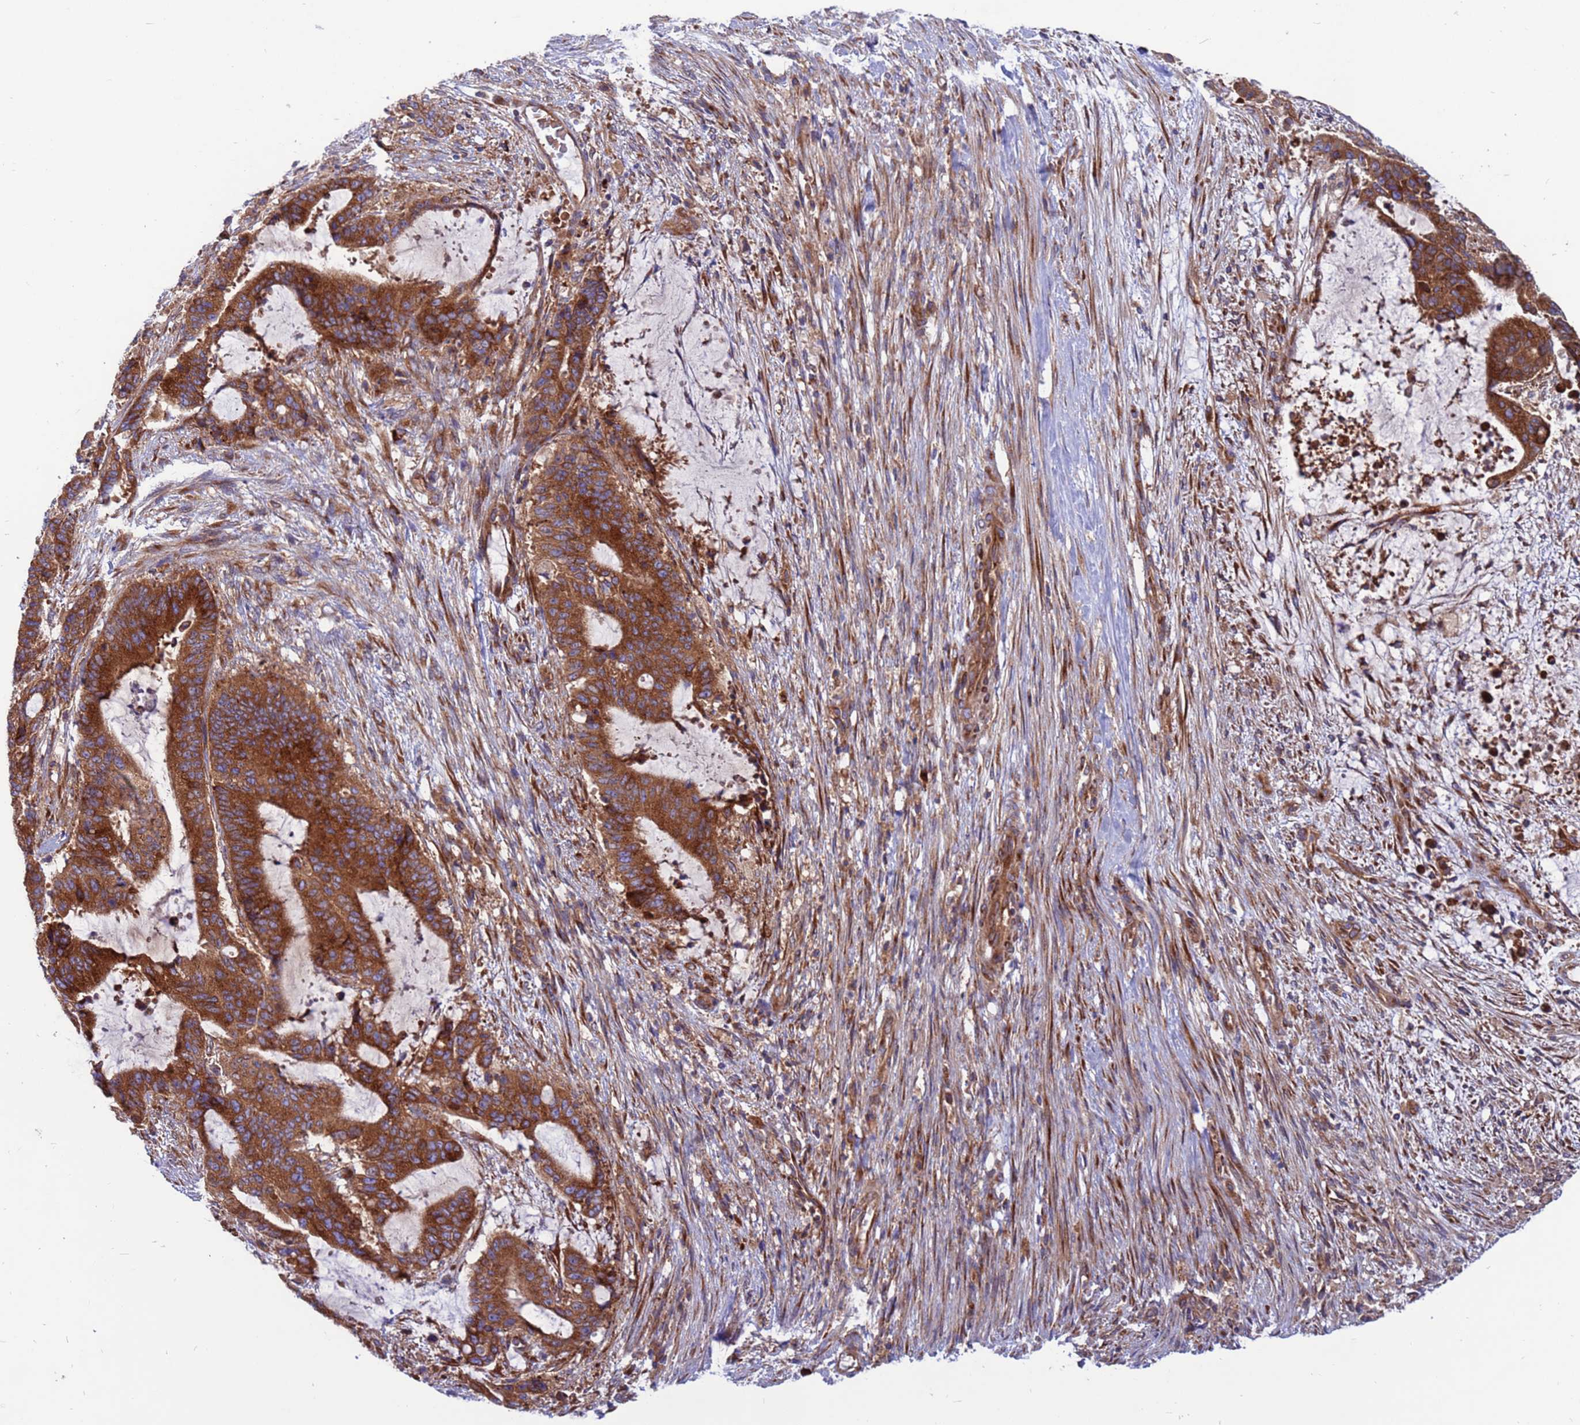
{"staining": {"intensity": "strong", "quantity": ">75%", "location": "cytoplasmic/membranous"}, "tissue": "liver cancer", "cell_type": "Tumor cells", "image_type": "cancer", "snomed": [{"axis": "morphology", "description": "Normal tissue, NOS"}, {"axis": "morphology", "description": "Cholangiocarcinoma"}, {"axis": "topography", "description": "Liver"}, {"axis": "topography", "description": "Peripheral nerve tissue"}], "caption": "A brown stain labels strong cytoplasmic/membranous staining of a protein in human liver cholangiocarcinoma tumor cells. The staining is performed using DAB brown chromogen to label protein expression. The nuclei are counter-stained blue using hematoxylin.", "gene": "ZC3HAV1", "patient": {"sex": "female", "age": 73}}